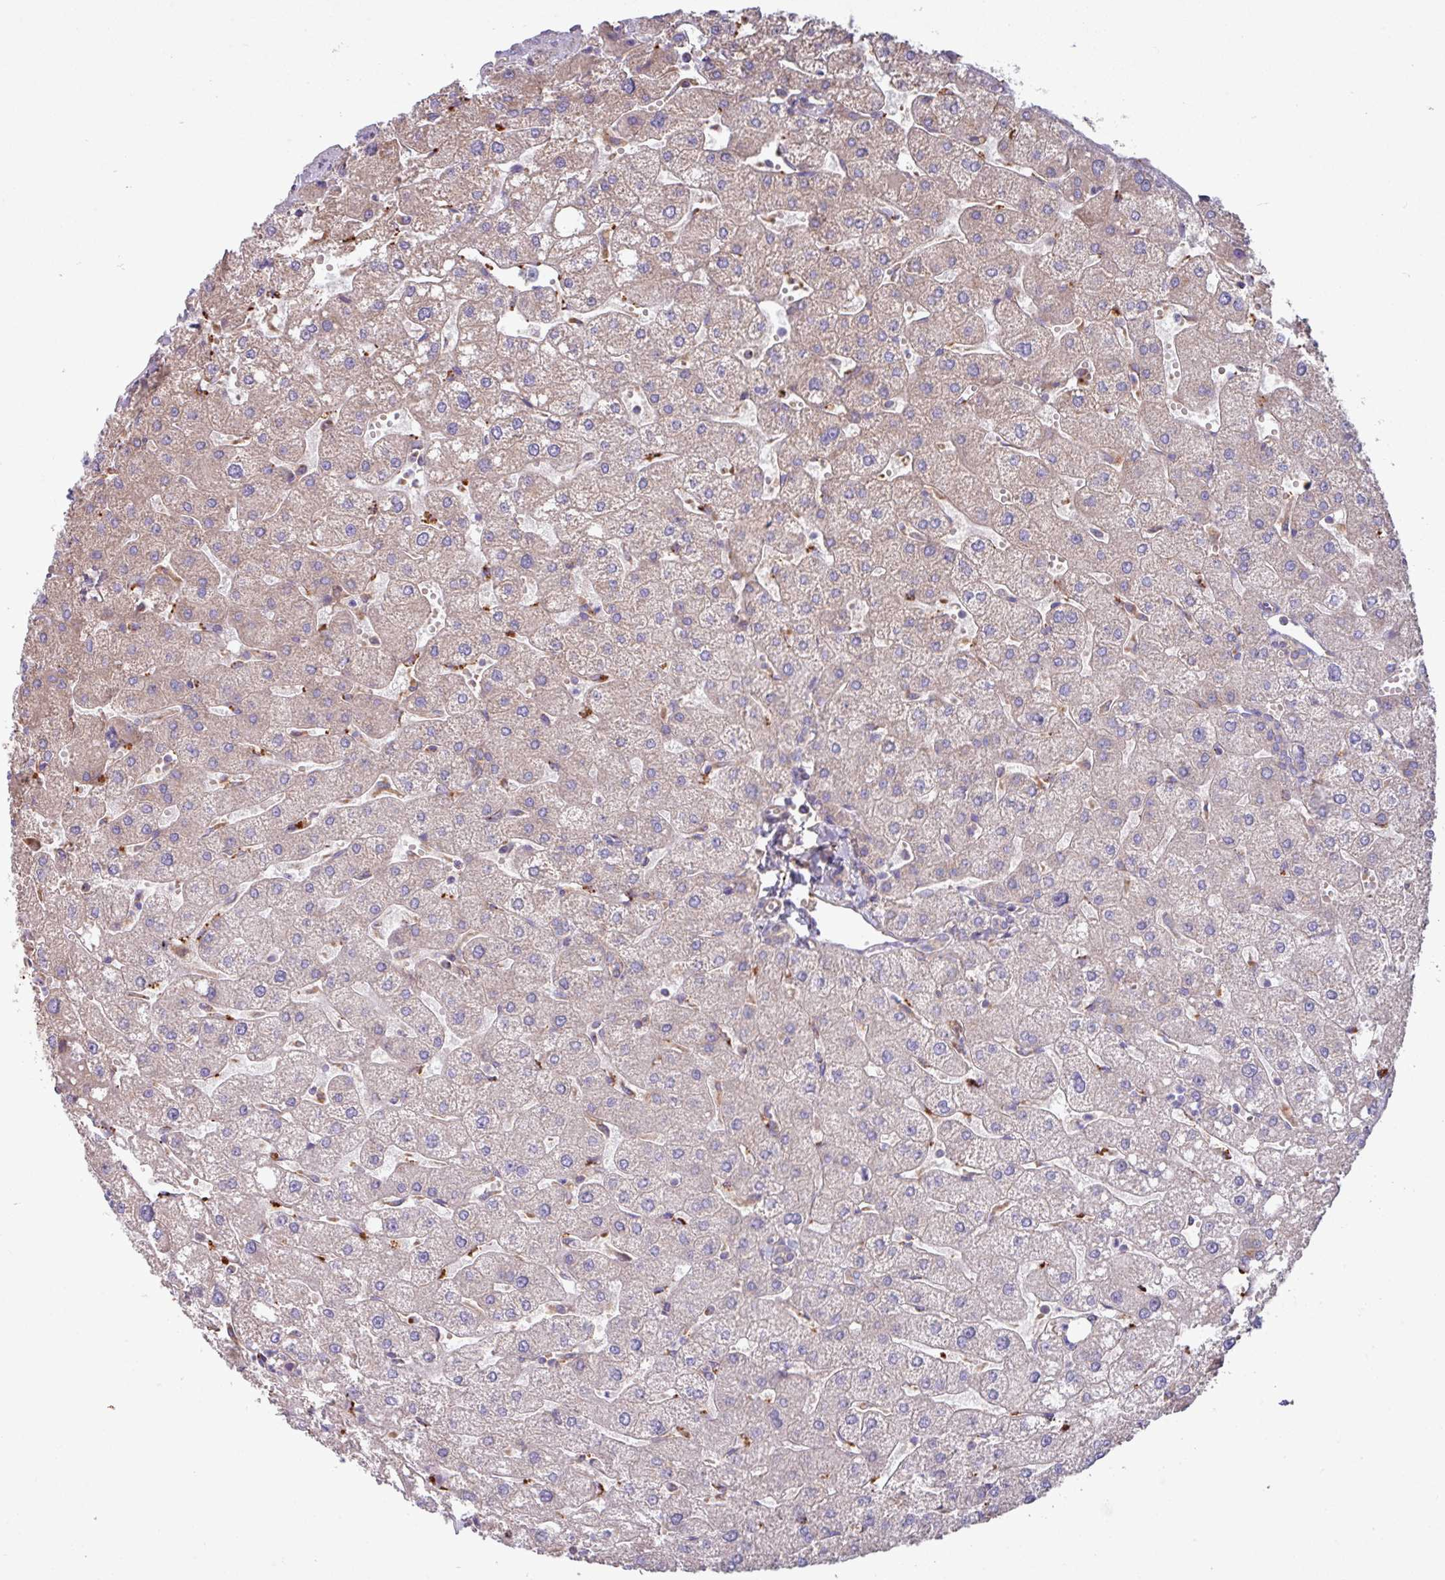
{"staining": {"intensity": "negative", "quantity": "none", "location": "none"}, "tissue": "liver", "cell_type": "Cholangiocytes", "image_type": "normal", "snomed": [{"axis": "morphology", "description": "Normal tissue, NOS"}, {"axis": "topography", "description": "Liver"}], "caption": "IHC histopathology image of normal liver: human liver stained with DAB (3,3'-diaminobenzidine) exhibits no significant protein positivity in cholangiocytes.", "gene": "PPM1J", "patient": {"sex": "male", "age": 67}}